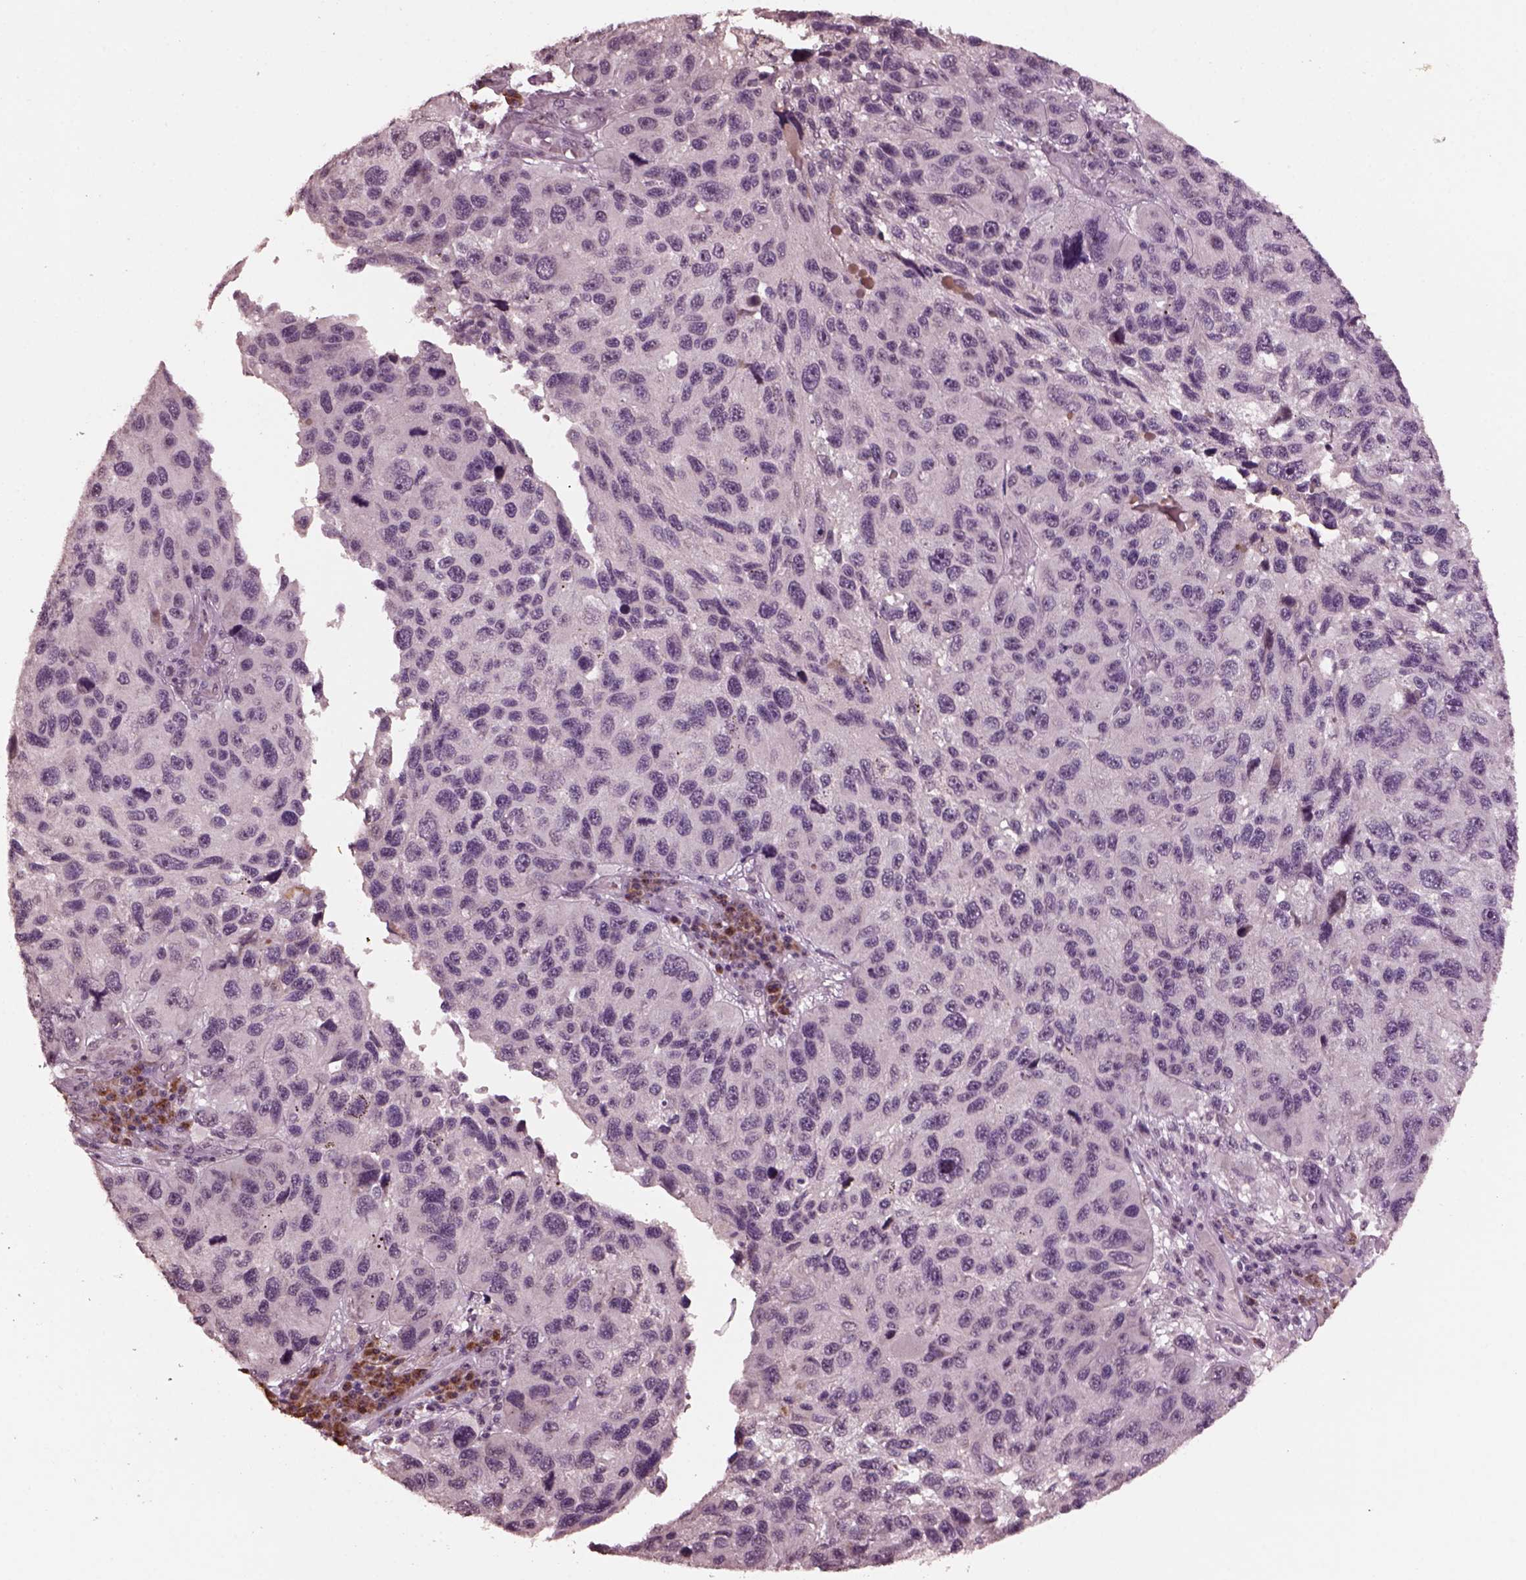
{"staining": {"intensity": "negative", "quantity": "none", "location": "none"}, "tissue": "melanoma", "cell_type": "Tumor cells", "image_type": "cancer", "snomed": [{"axis": "morphology", "description": "Malignant melanoma, NOS"}, {"axis": "topography", "description": "Skin"}], "caption": "Immunohistochemistry photomicrograph of human melanoma stained for a protein (brown), which exhibits no expression in tumor cells. Brightfield microscopy of immunohistochemistry stained with DAB (3,3'-diaminobenzidine) (brown) and hematoxylin (blue), captured at high magnification.", "gene": "IL18RAP", "patient": {"sex": "male", "age": 53}}